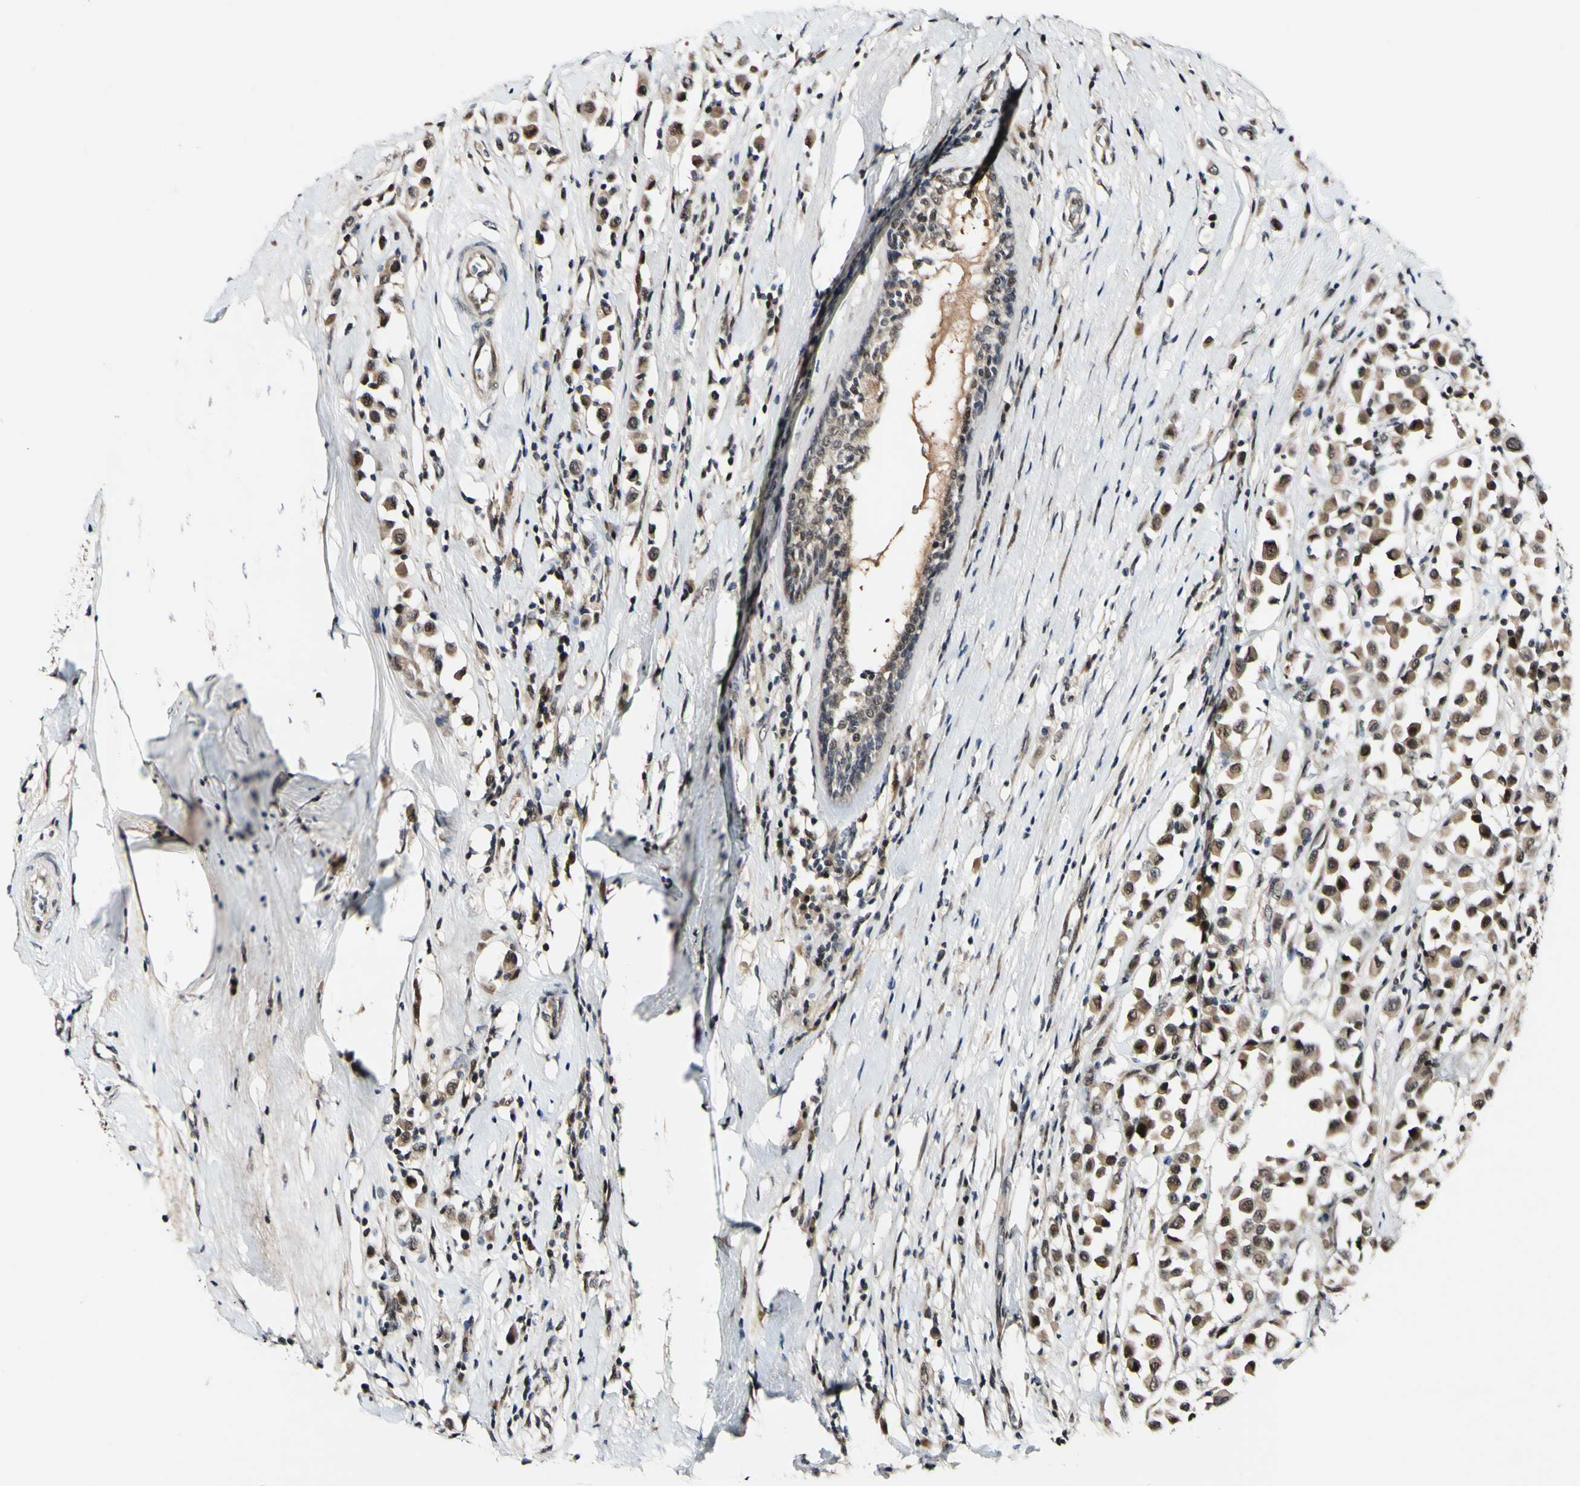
{"staining": {"intensity": "moderate", "quantity": ">75%", "location": "cytoplasmic/membranous,nuclear"}, "tissue": "breast cancer", "cell_type": "Tumor cells", "image_type": "cancer", "snomed": [{"axis": "morphology", "description": "Duct carcinoma"}, {"axis": "topography", "description": "Breast"}], "caption": "Immunohistochemical staining of breast cancer (invasive ductal carcinoma) exhibits medium levels of moderate cytoplasmic/membranous and nuclear protein expression in about >75% of tumor cells. (DAB = brown stain, brightfield microscopy at high magnification).", "gene": "POLR2F", "patient": {"sex": "female", "age": 61}}